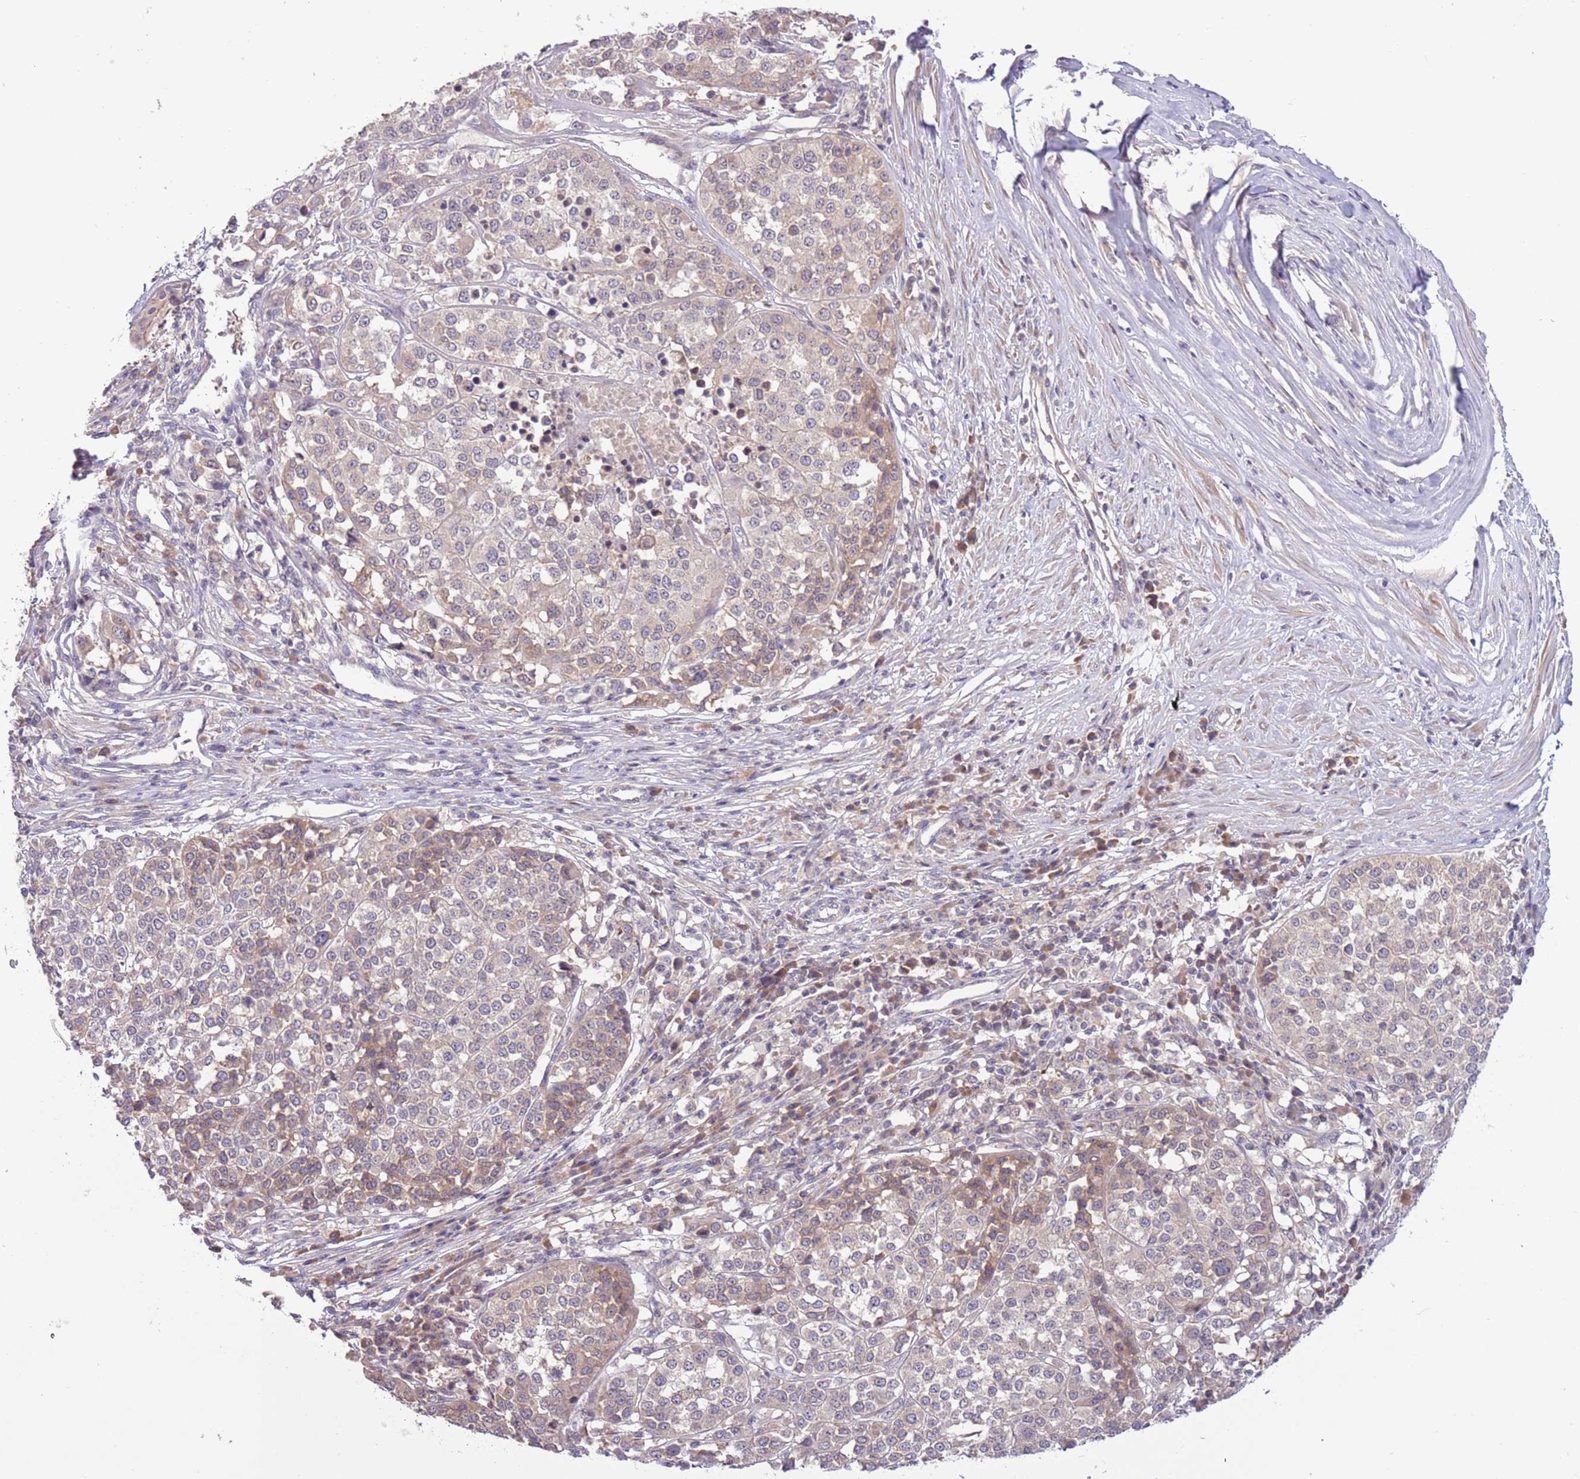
{"staining": {"intensity": "weak", "quantity": ">75%", "location": "cytoplasmic/membranous"}, "tissue": "melanoma", "cell_type": "Tumor cells", "image_type": "cancer", "snomed": [{"axis": "morphology", "description": "Malignant melanoma, Metastatic site"}, {"axis": "topography", "description": "Lymph node"}], "caption": "Malignant melanoma (metastatic site) stained with a brown dye displays weak cytoplasmic/membranous positive staining in about >75% of tumor cells.", "gene": "SHROOM3", "patient": {"sex": "male", "age": 44}}